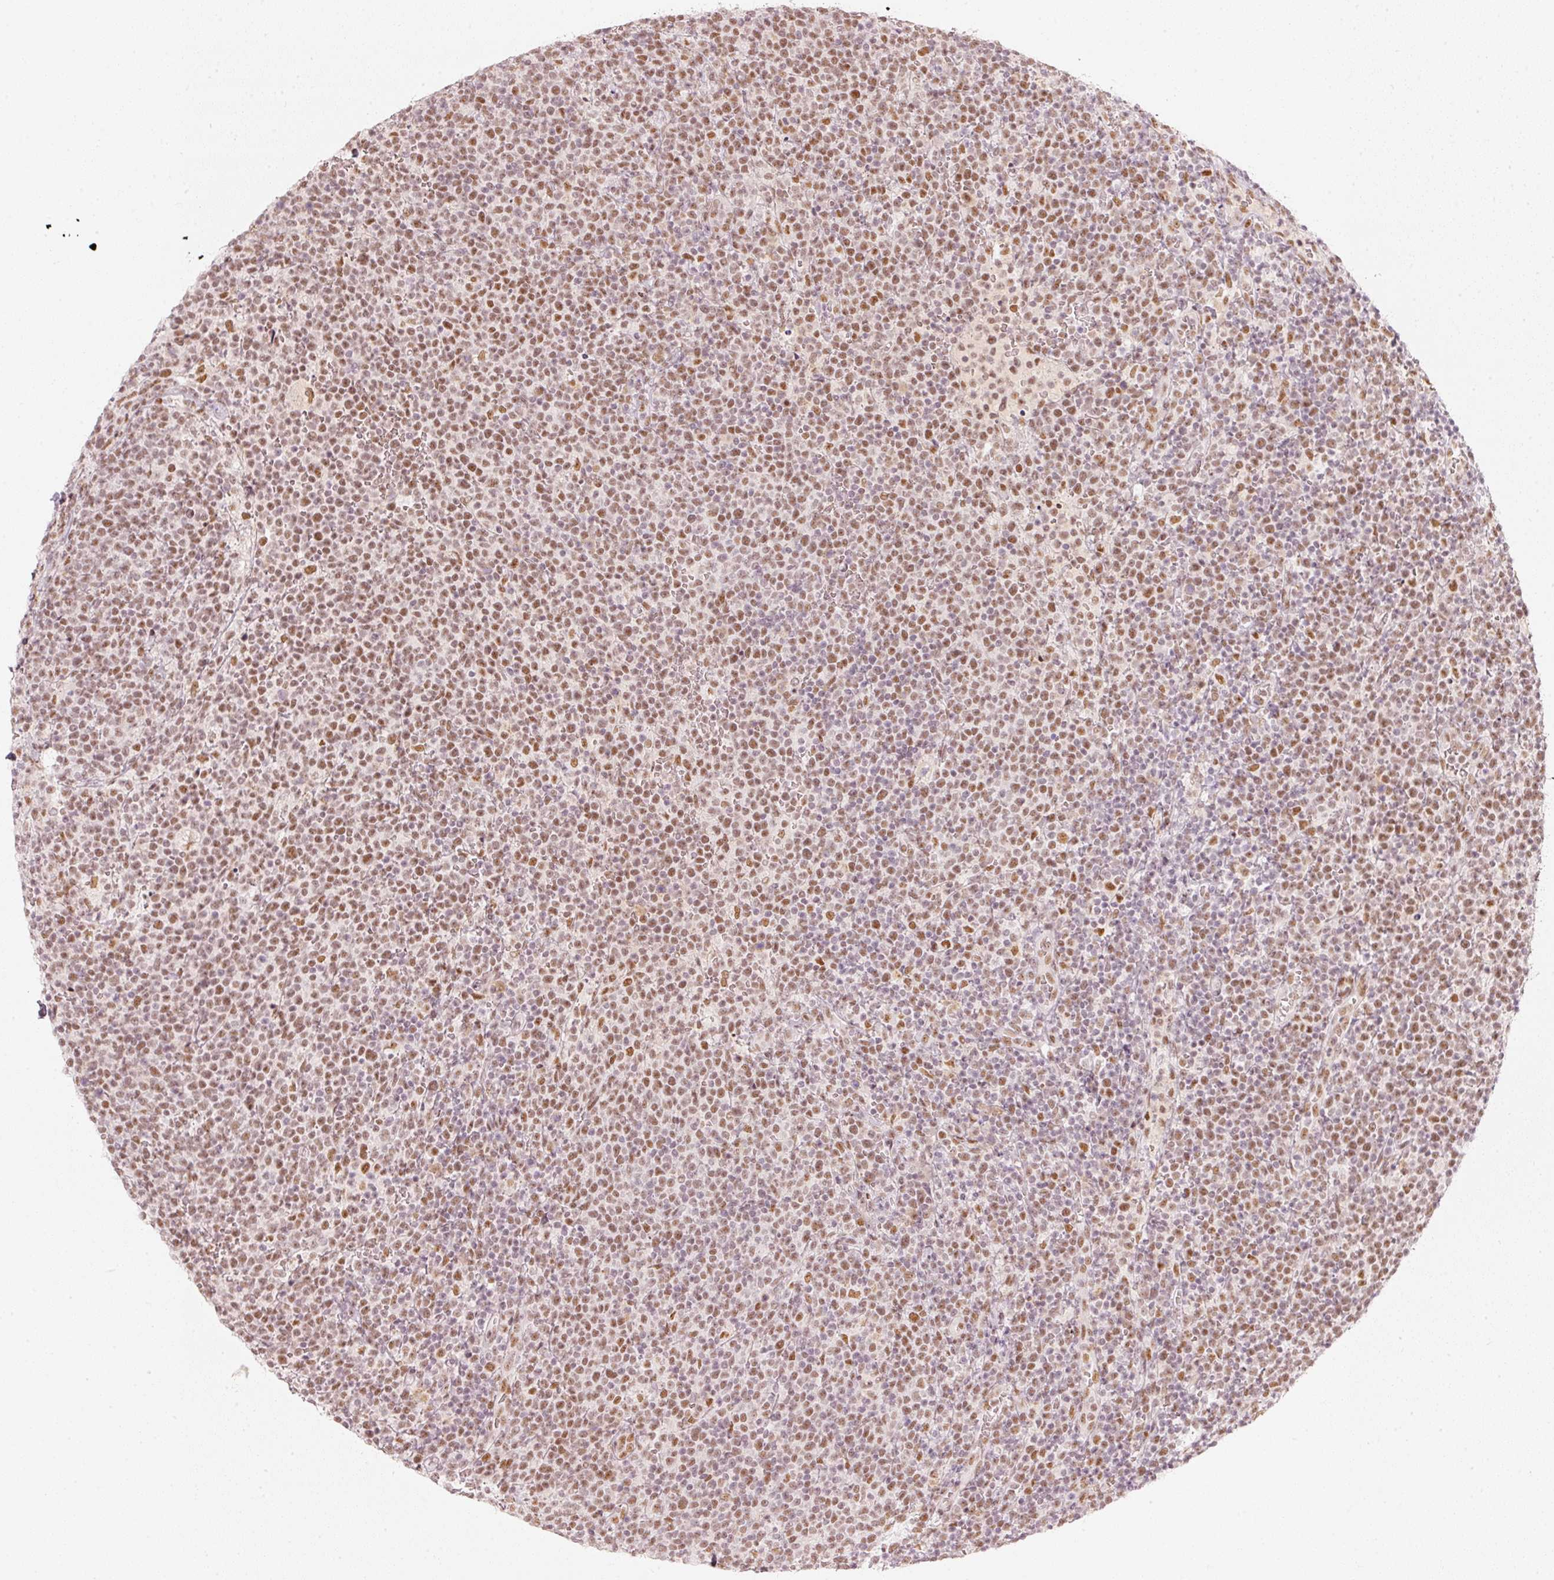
{"staining": {"intensity": "moderate", "quantity": ">75%", "location": "nuclear"}, "tissue": "lymphoma", "cell_type": "Tumor cells", "image_type": "cancer", "snomed": [{"axis": "morphology", "description": "Malignant lymphoma, non-Hodgkin's type, High grade"}, {"axis": "topography", "description": "Lymph node"}], "caption": "Brown immunohistochemical staining in lymphoma reveals moderate nuclear expression in about >75% of tumor cells.", "gene": "PPP1R10", "patient": {"sex": "male", "age": 61}}